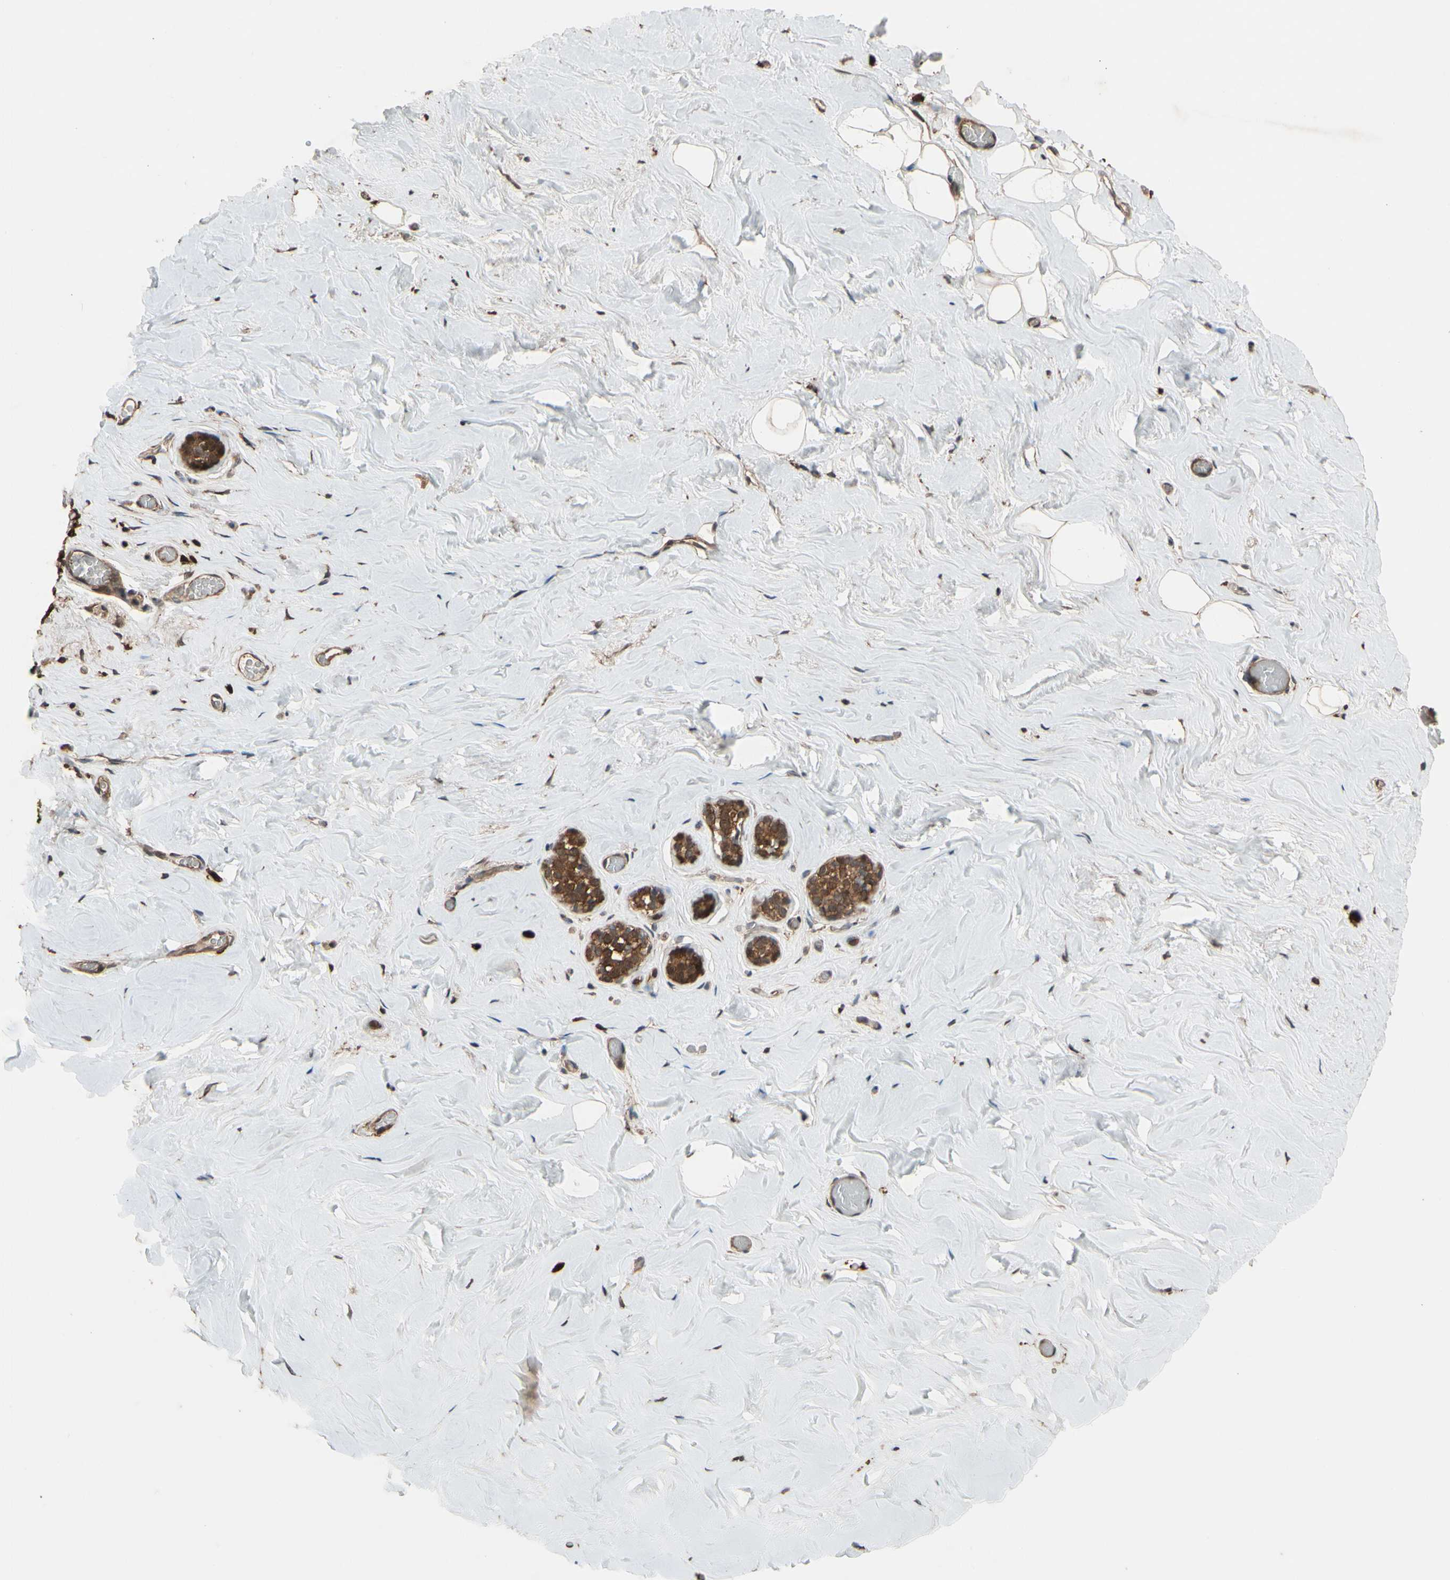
{"staining": {"intensity": "weak", "quantity": "<25%", "location": "cytoplasmic/membranous"}, "tissue": "breast", "cell_type": "Adipocytes", "image_type": "normal", "snomed": [{"axis": "morphology", "description": "Normal tissue, NOS"}, {"axis": "topography", "description": "Breast"}], "caption": "IHC photomicrograph of normal human breast stained for a protein (brown), which displays no positivity in adipocytes.", "gene": "CSF1R", "patient": {"sex": "female", "age": 75}}